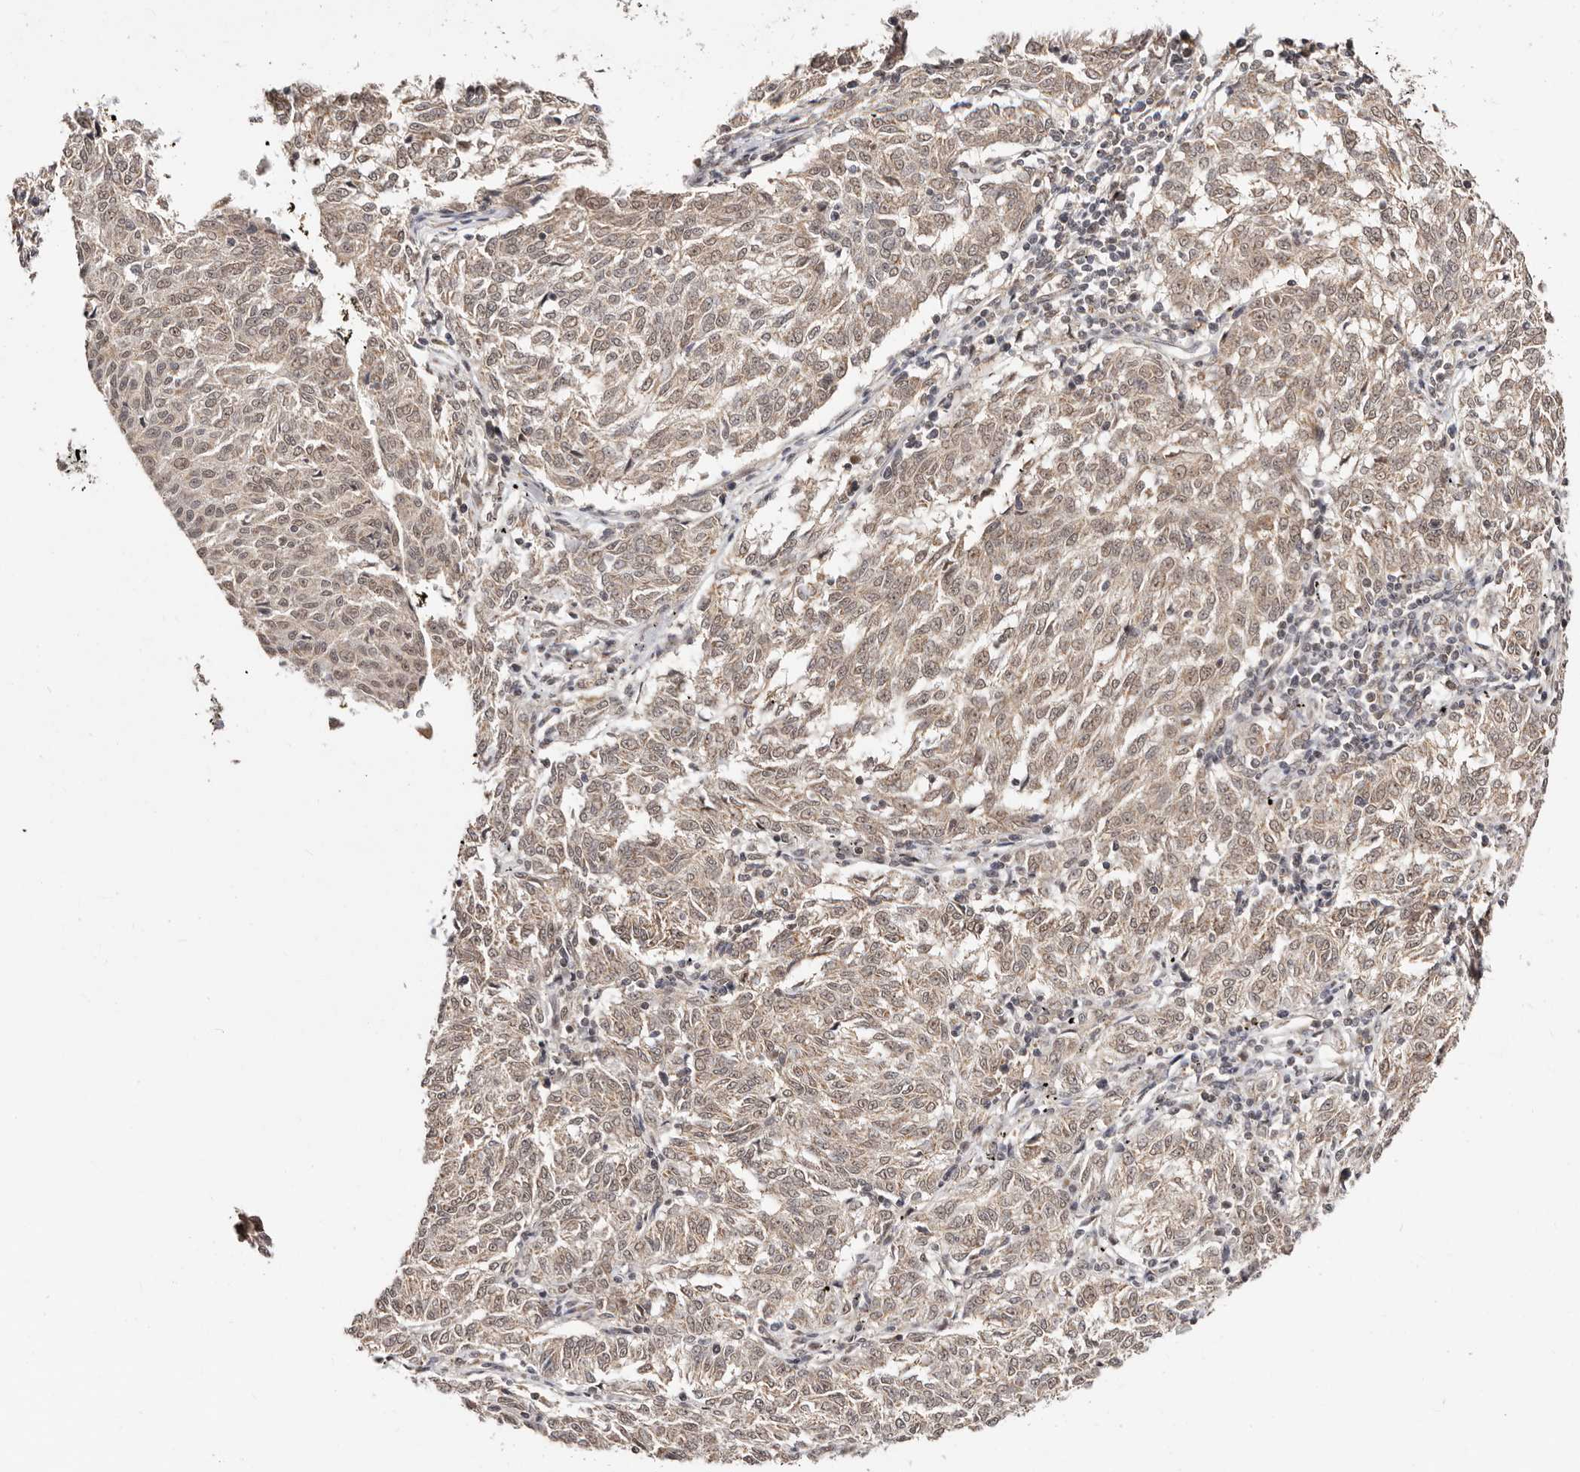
{"staining": {"intensity": "weak", "quantity": "25%-75%", "location": "cytoplasmic/membranous,nuclear"}, "tissue": "melanoma", "cell_type": "Tumor cells", "image_type": "cancer", "snomed": [{"axis": "morphology", "description": "Malignant melanoma, NOS"}, {"axis": "topography", "description": "Skin"}], "caption": "Malignant melanoma tissue shows weak cytoplasmic/membranous and nuclear positivity in about 25%-75% of tumor cells", "gene": "CTNNBL1", "patient": {"sex": "female", "age": 72}}